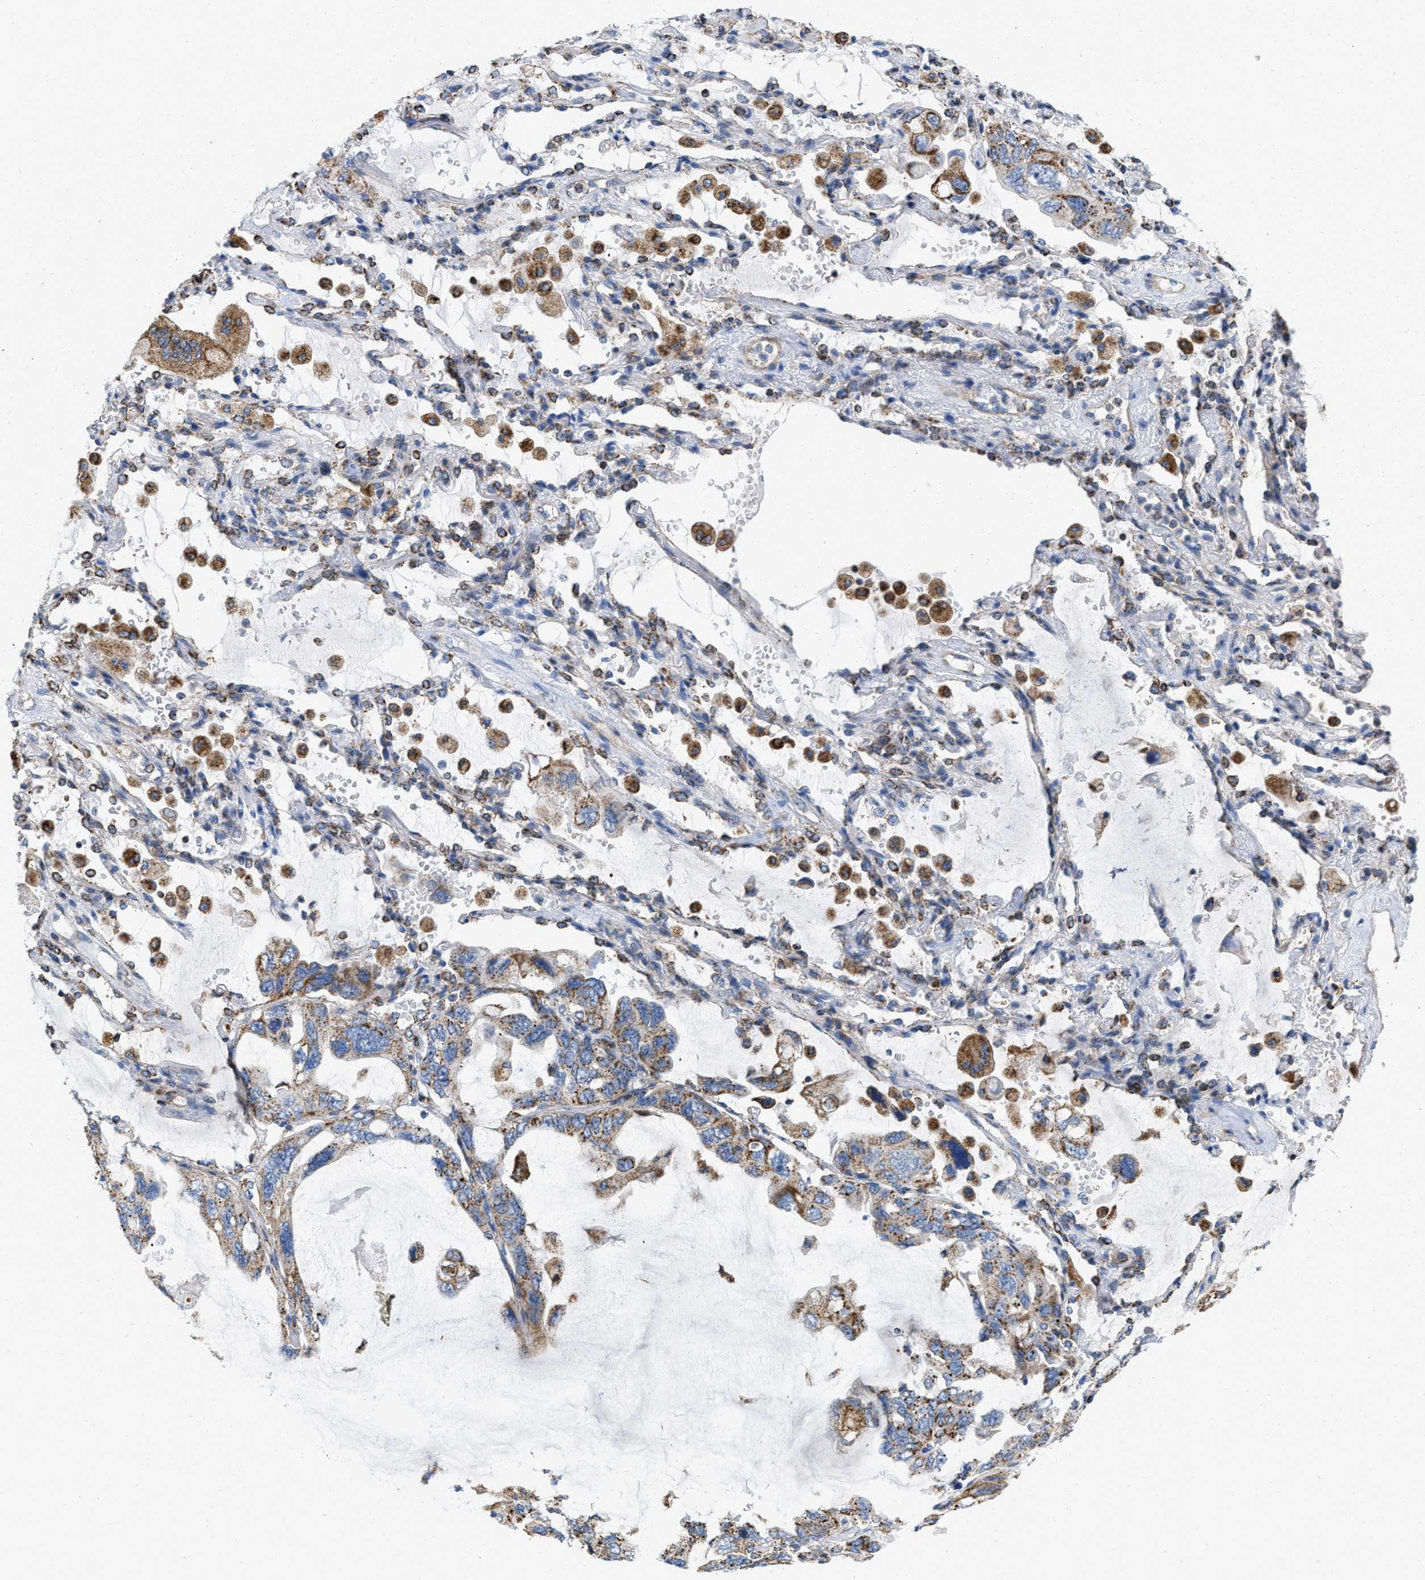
{"staining": {"intensity": "moderate", "quantity": ">75%", "location": "cytoplasmic/membranous"}, "tissue": "lung cancer", "cell_type": "Tumor cells", "image_type": "cancer", "snomed": [{"axis": "morphology", "description": "Squamous cell carcinoma, NOS"}, {"axis": "topography", "description": "Lung"}], "caption": "Immunohistochemistry (IHC) (DAB (3,3'-diaminobenzidine)) staining of lung squamous cell carcinoma displays moderate cytoplasmic/membranous protein staining in approximately >75% of tumor cells. (brown staining indicates protein expression, while blue staining denotes nuclei).", "gene": "GRB10", "patient": {"sex": "female", "age": 73}}